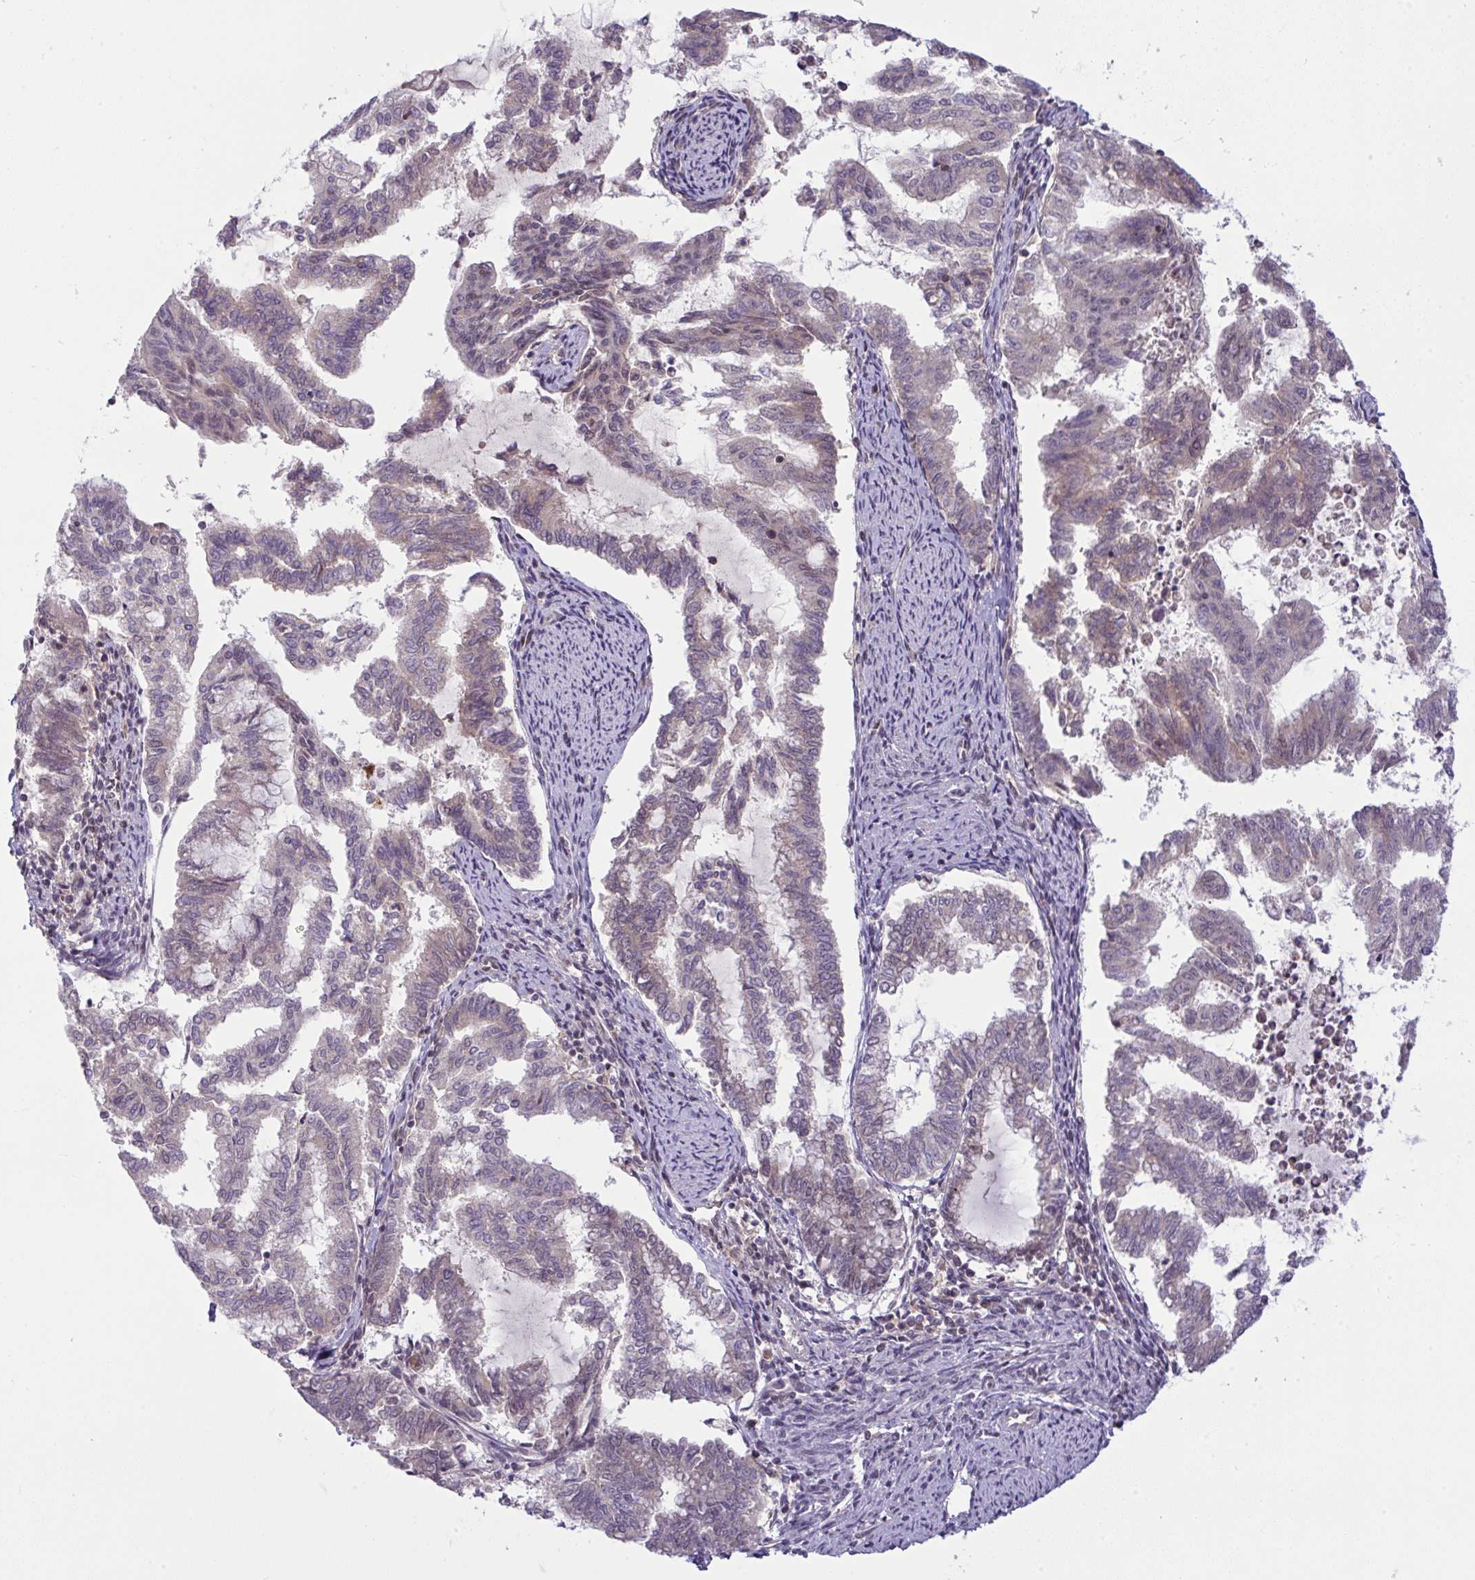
{"staining": {"intensity": "weak", "quantity": "<25%", "location": "cytoplasmic/membranous"}, "tissue": "endometrial cancer", "cell_type": "Tumor cells", "image_type": "cancer", "snomed": [{"axis": "morphology", "description": "Adenocarcinoma, NOS"}, {"axis": "topography", "description": "Endometrium"}], "caption": "High magnification brightfield microscopy of endometrial cancer stained with DAB (3,3'-diaminobenzidine) (brown) and counterstained with hematoxylin (blue): tumor cells show no significant positivity.", "gene": "KLF2", "patient": {"sex": "female", "age": 79}}